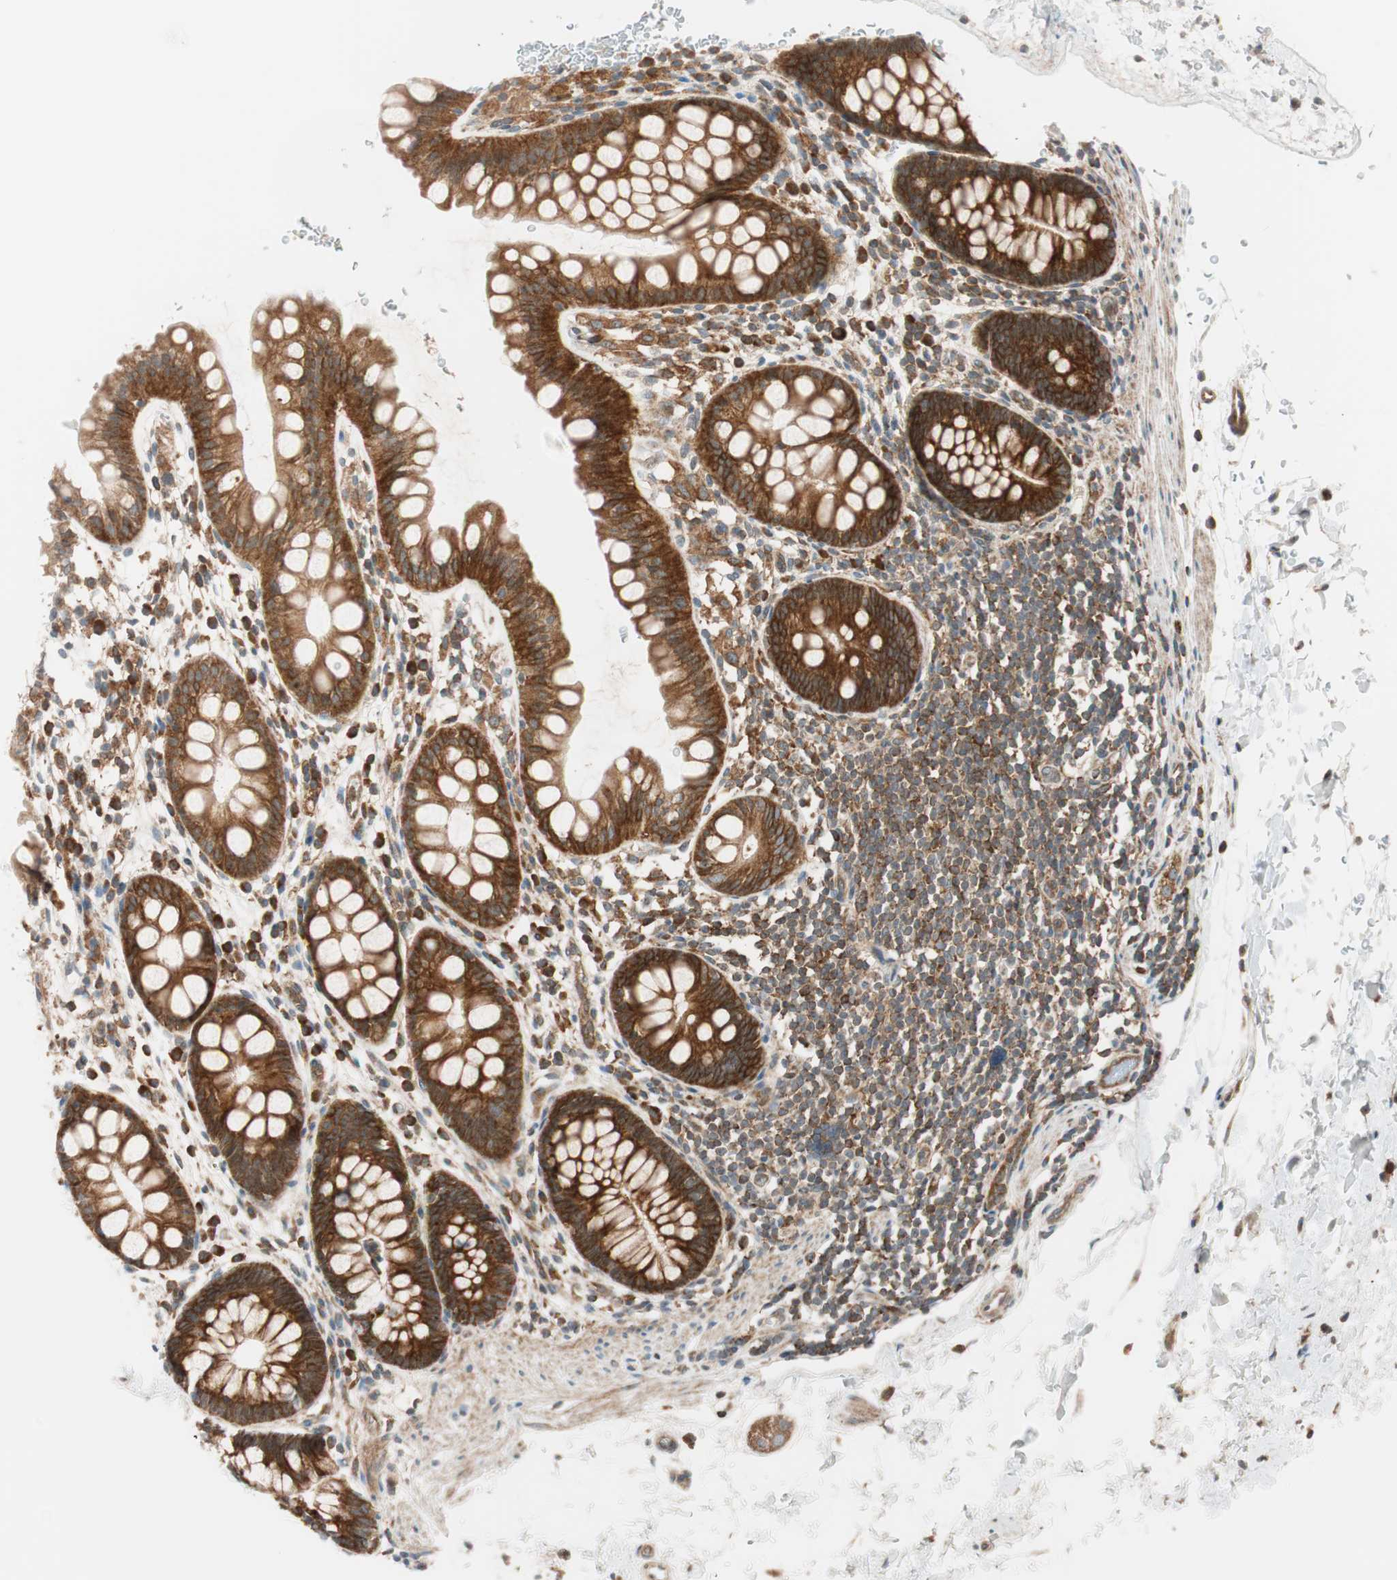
{"staining": {"intensity": "strong", "quantity": ">75%", "location": "cytoplasmic/membranous"}, "tissue": "rectum", "cell_type": "Glandular cells", "image_type": "normal", "snomed": [{"axis": "morphology", "description": "Normal tissue, NOS"}, {"axis": "topography", "description": "Rectum"}], "caption": "Immunohistochemical staining of normal human rectum reveals strong cytoplasmic/membranous protein staining in approximately >75% of glandular cells.", "gene": "ABI1", "patient": {"sex": "female", "age": 24}}